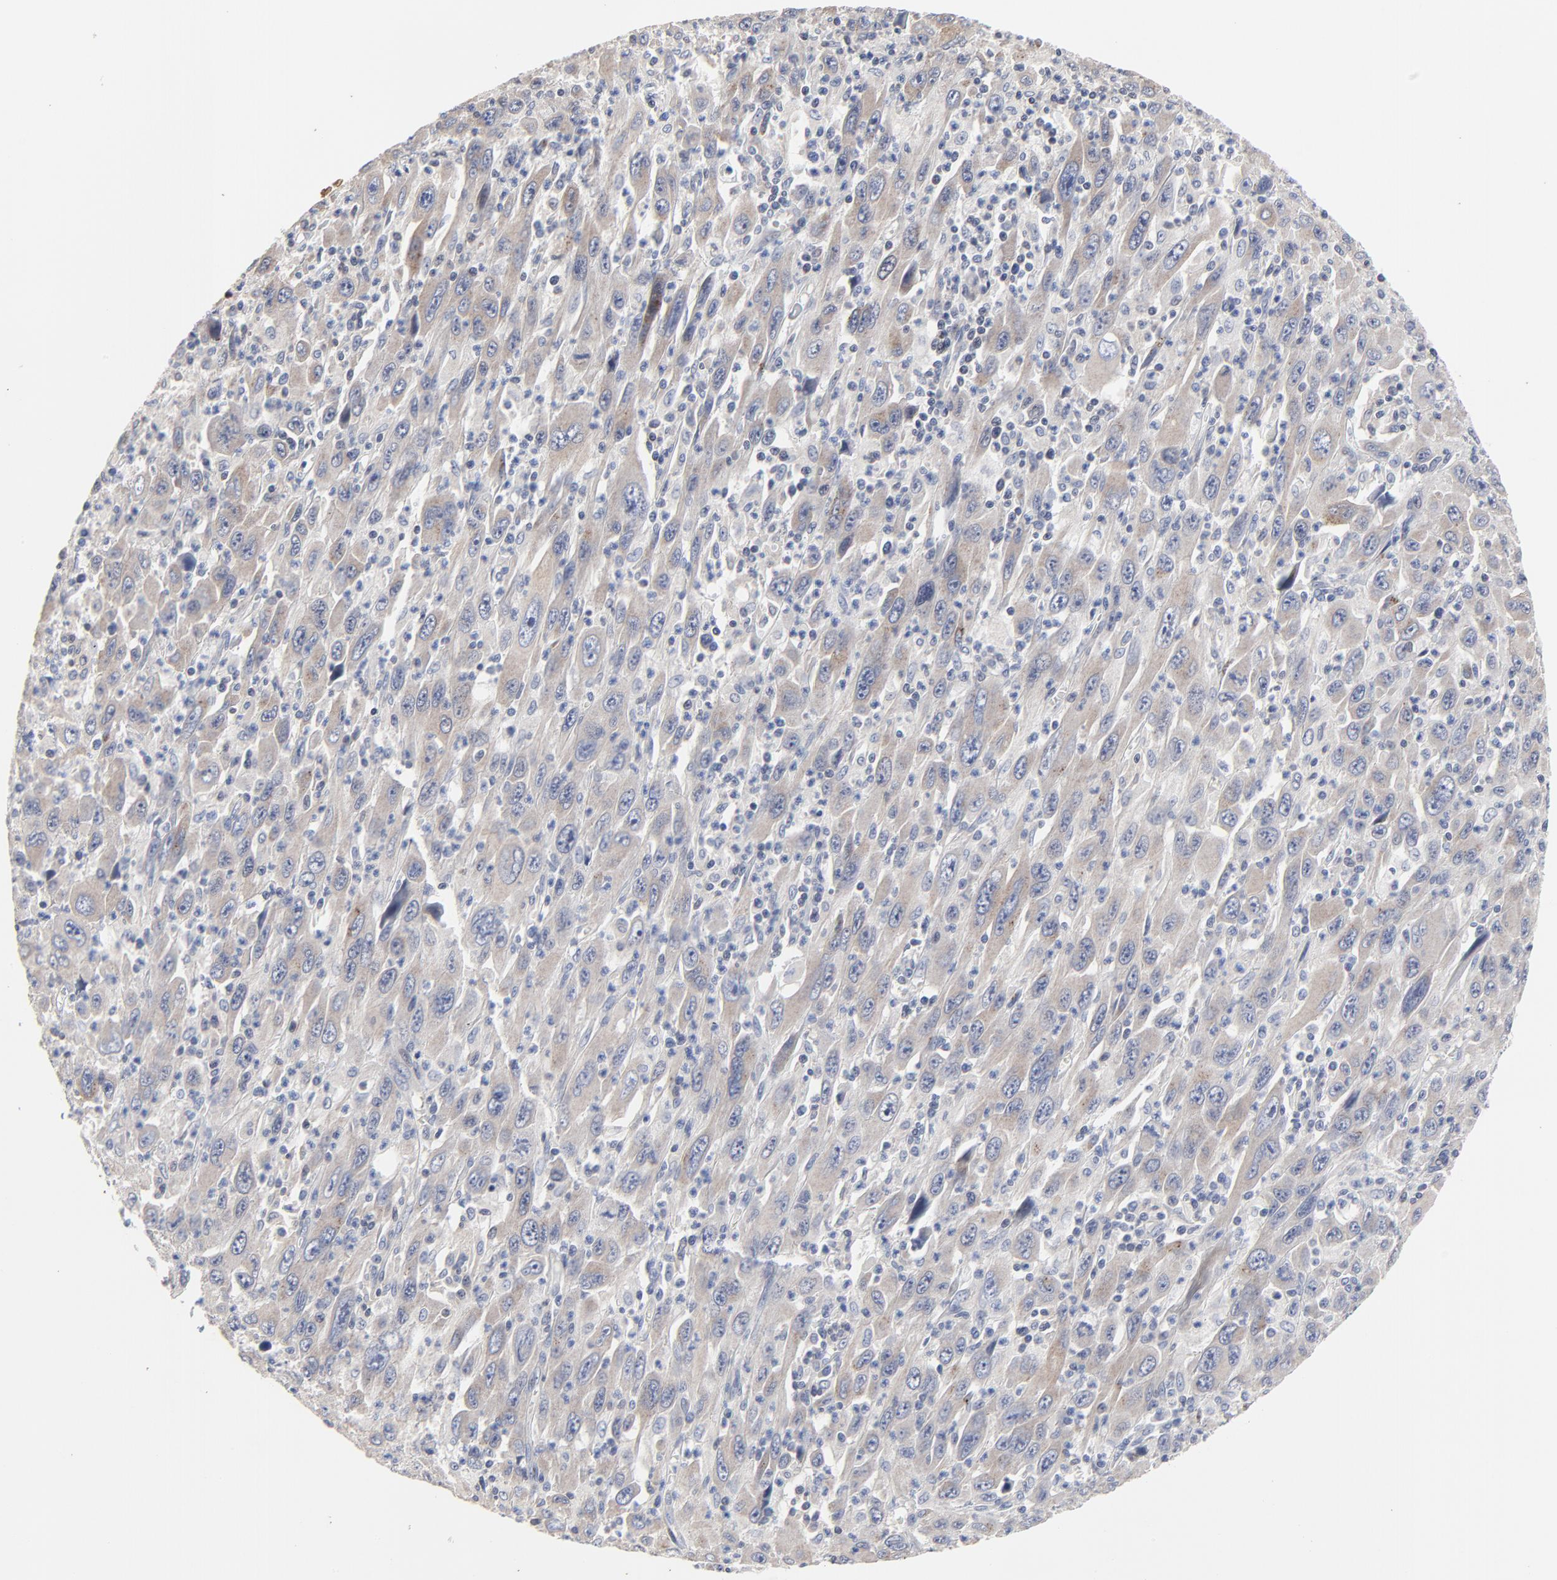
{"staining": {"intensity": "weak", "quantity": ">75%", "location": "cytoplasmic/membranous"}, "tissue": "melanoma", "cell_type": "Tumor cells", "image_type": "cancer", "snomed": [{"axis": "morphology", "description": "Malignant melanoma, Metastatic site"}, {"axis": "topography", "description": "Skin"}], "caption": "Malignant melanoma (metastatic site) stained with IHC displays weak cytoplasmic/membranous staining in about >75% of tumor cells.", "gene": "LNX1", "patient": {"sex": "female", "age": 56}}